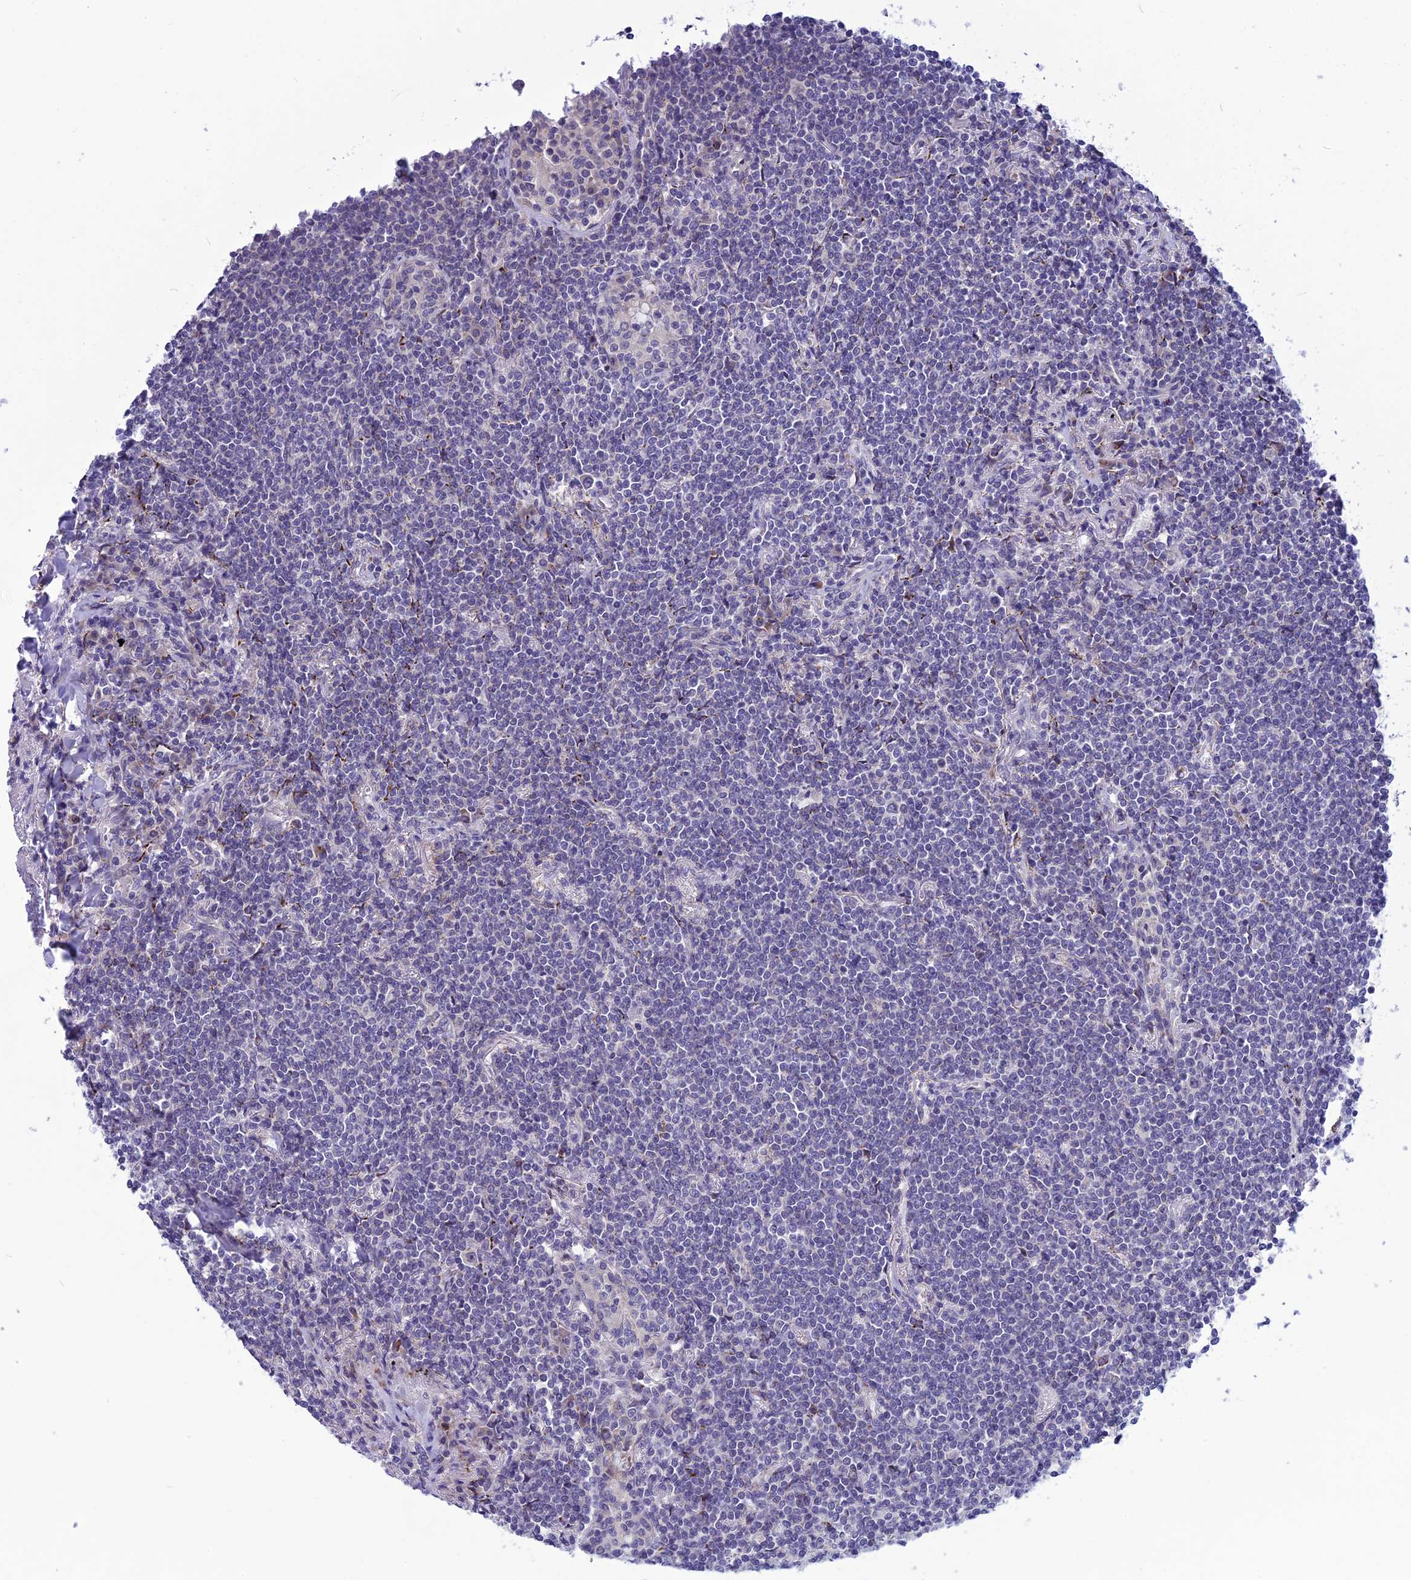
{"staining": {"intensity": "negative", "quantity": "none", "location": "none"}, "tissue": "lymphoma", "cell_type": "Tumor cells", "image_type": "cancer", "snomed": [{"axis": "morphology", "description": "Malignant lymphoma, non-Hodgkin's type, Low grade"}, {"axis": "topography", "description": "Lung"}], "caption": "A high-resolution histopathology image shows immunohistochemistry staining of lymphoma, which shows no significant staining in tumor cells.", "gene": "PSMF1", "patient": {"sex": "female", "age": 71}}